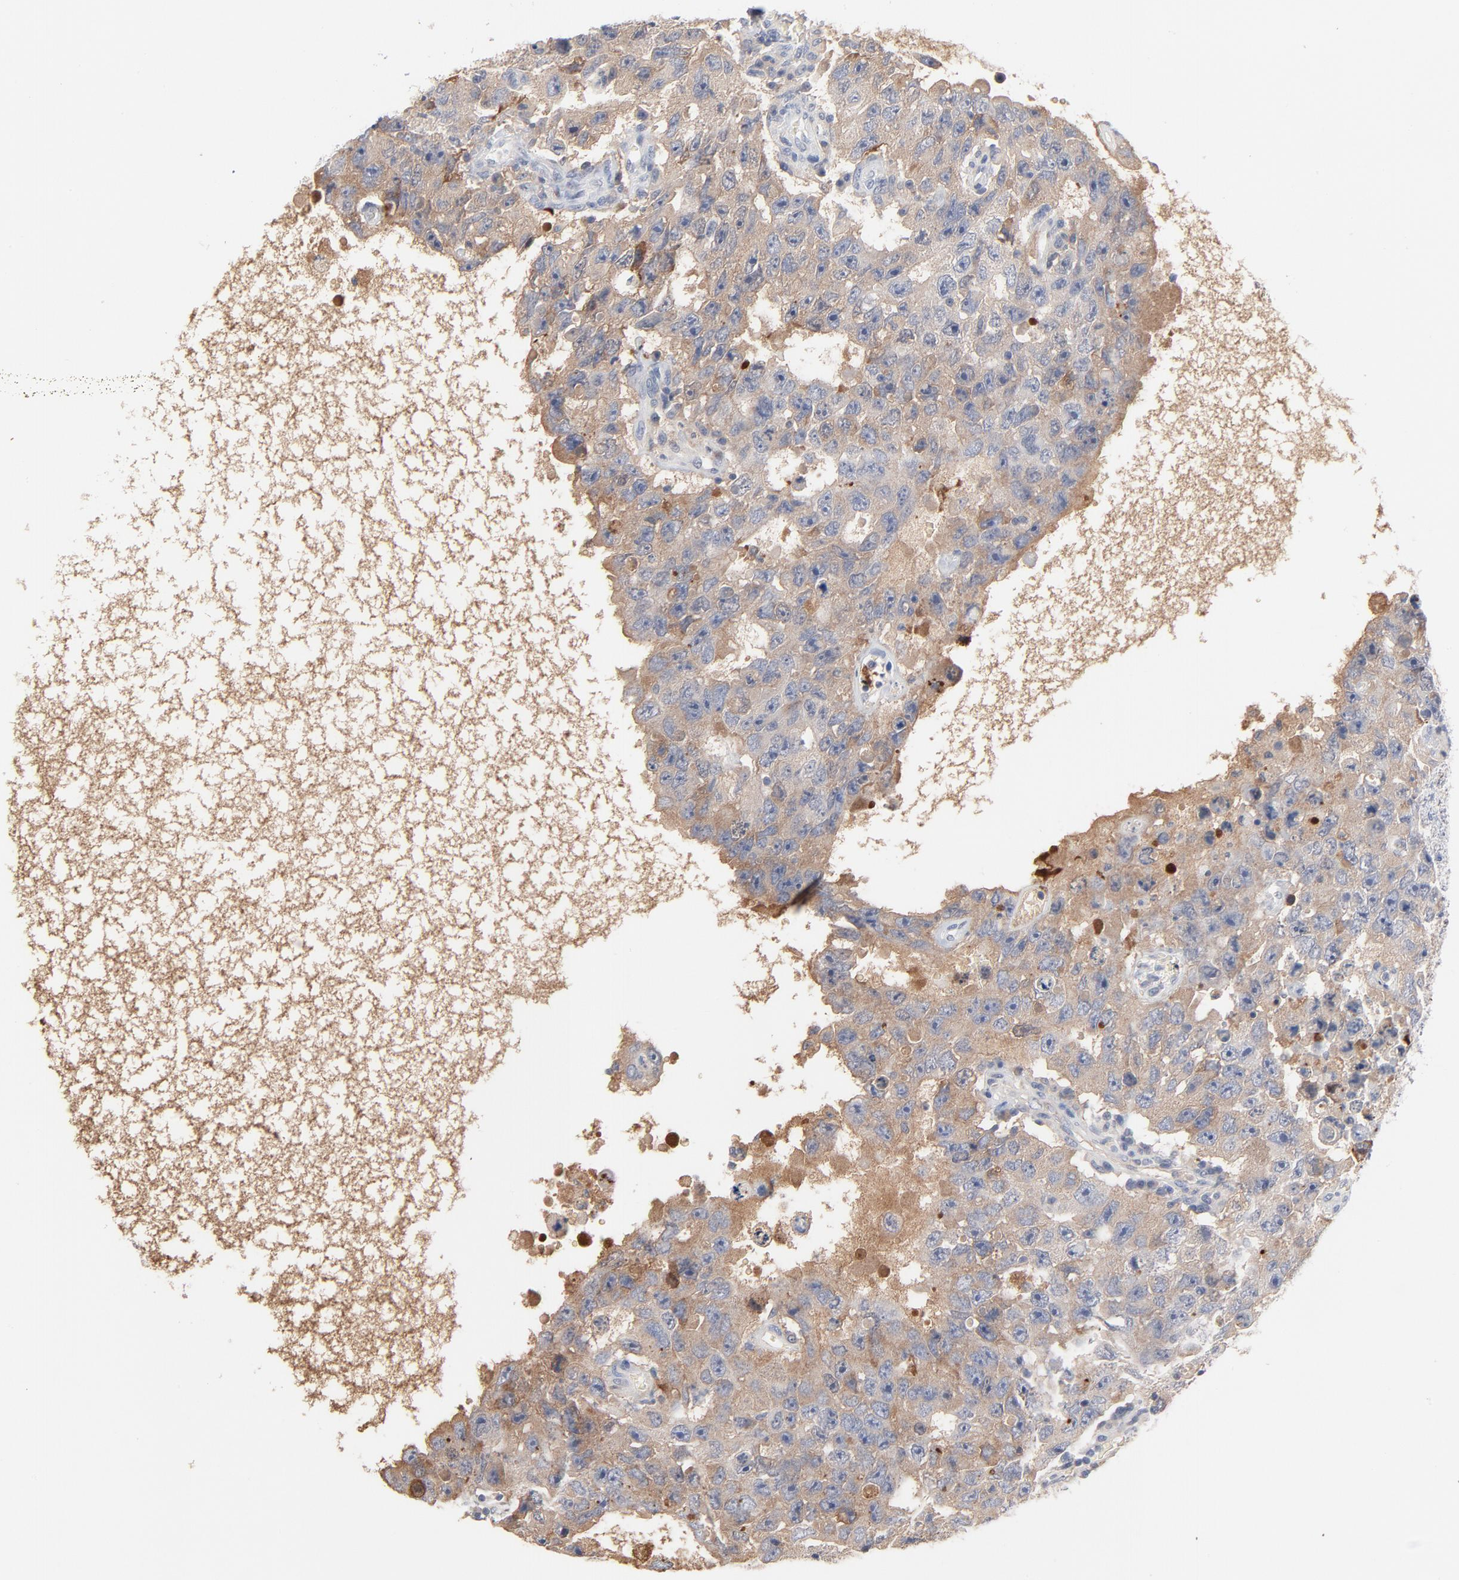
{"staining": {"intensity": "weak", "quantity": "25%-75%", "location": "cytoplasmic/membranous"}, "tissue": "testis cancer", "cell_type": "Tumor cells", "image_type": "cancer", "snomed": [{"axis": "morphology", "description": "Carcinoma, Embryonal, NOS"}, {"axis": "topography", "description": "Testis"}], "caption": "IHC staining of embryonal carcinoma (testis), which demonstrates low levels of weak cytoplasmic/membranous positivity in about 25%-75% of tumor cells indicating weak cytoplasmic/membranous protein positivity. The staining was performed using DAB (brown) for protein detection and nuclei were counterstained in hematoxylin (blue).", "gene": "SERPINA4", "patient": {"sex": "male", "age": 26}}